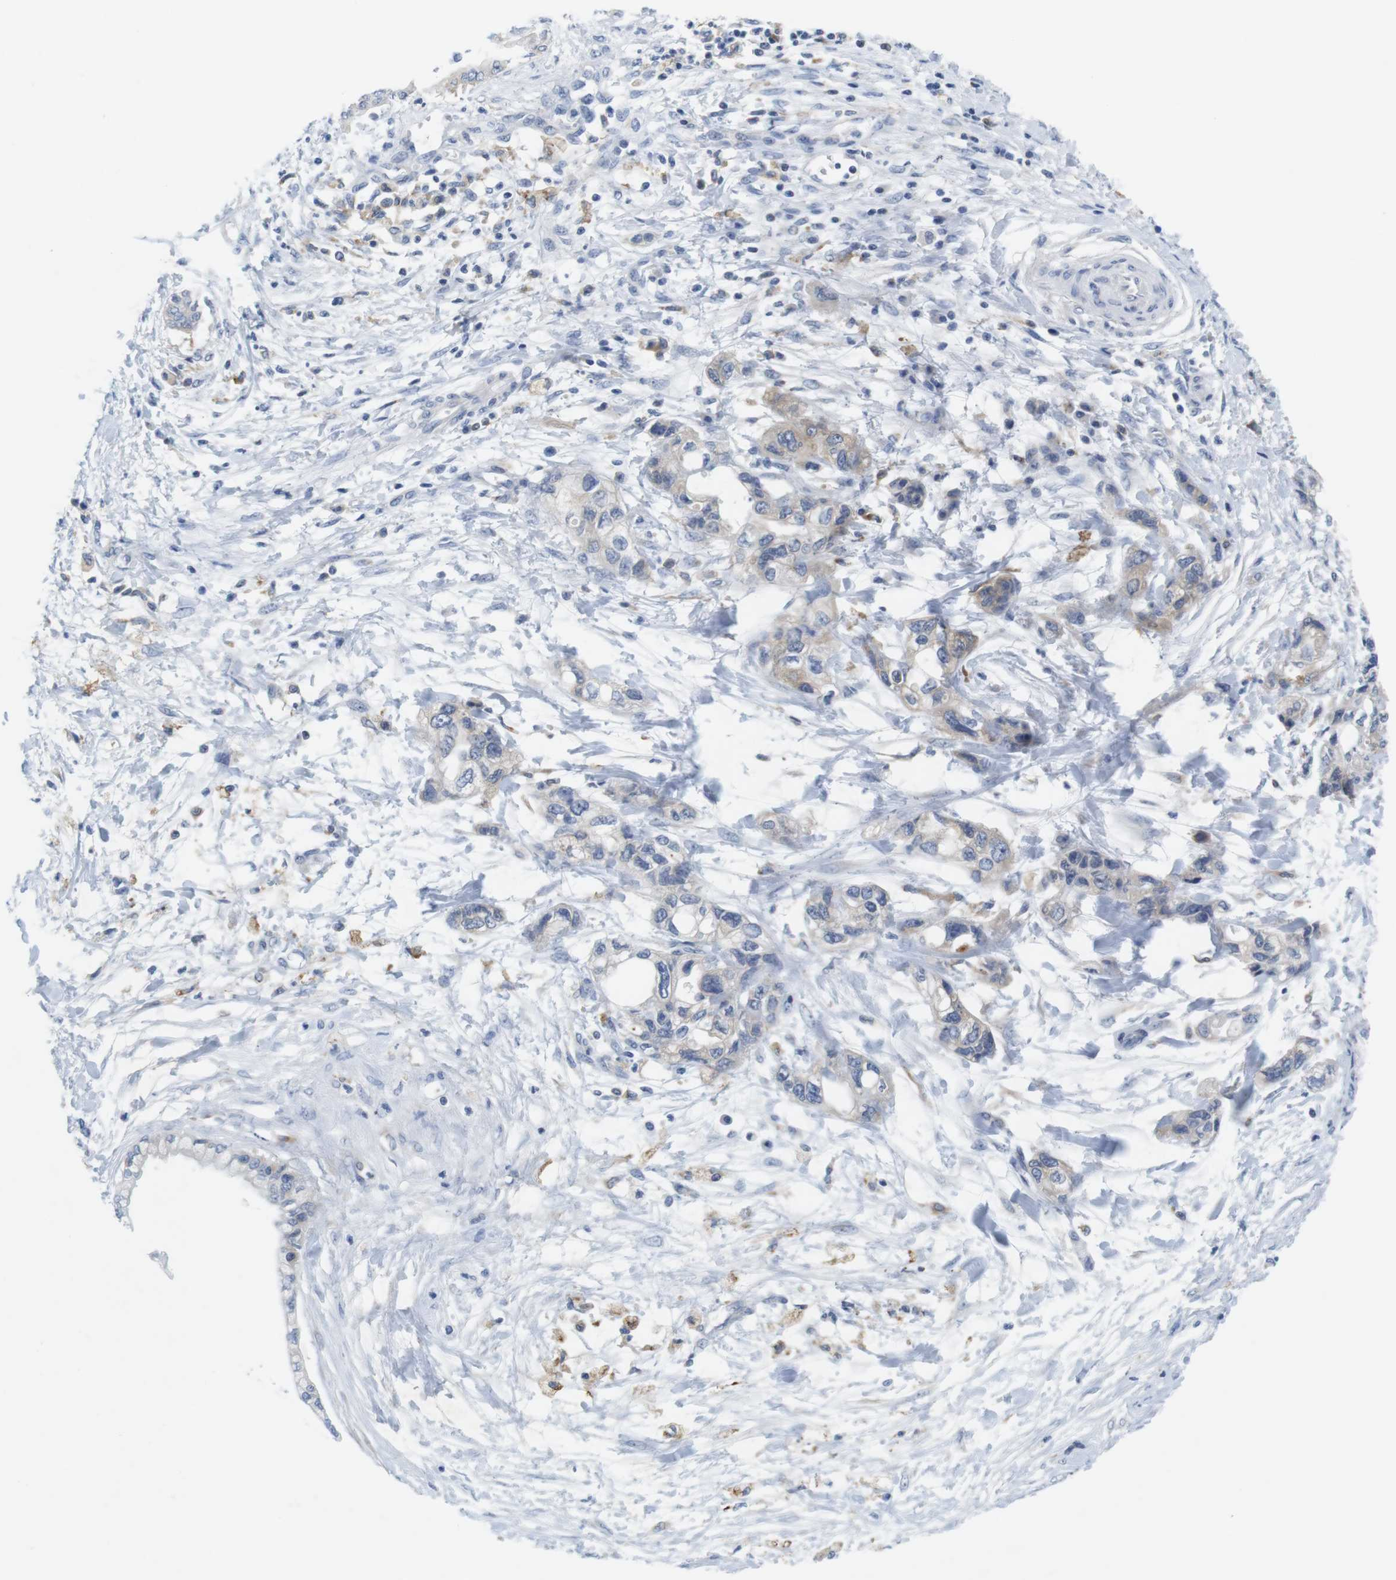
{"staining": {"intensity": "weak", "quantity": "25%-75%", "location": "cytoplasmic/membranous"}, "tissue": "pancreatic cancer", "cell_type": "Tumor cells", "image_type": "cancer", "snomed": [{"axis": "morphology", "description": "Adenocarcinoma, NOS"}, {"axis": "topography", "description": "Pancreas"}], "caption": "Protein staining reveals weak cytoplasmic/membranous expression in approximately 25%-75% of tumor cells in adenocarcinoma (pancreatic).", "gene": "CNGA2", "patient": {"sex": "male", "age": 56}}